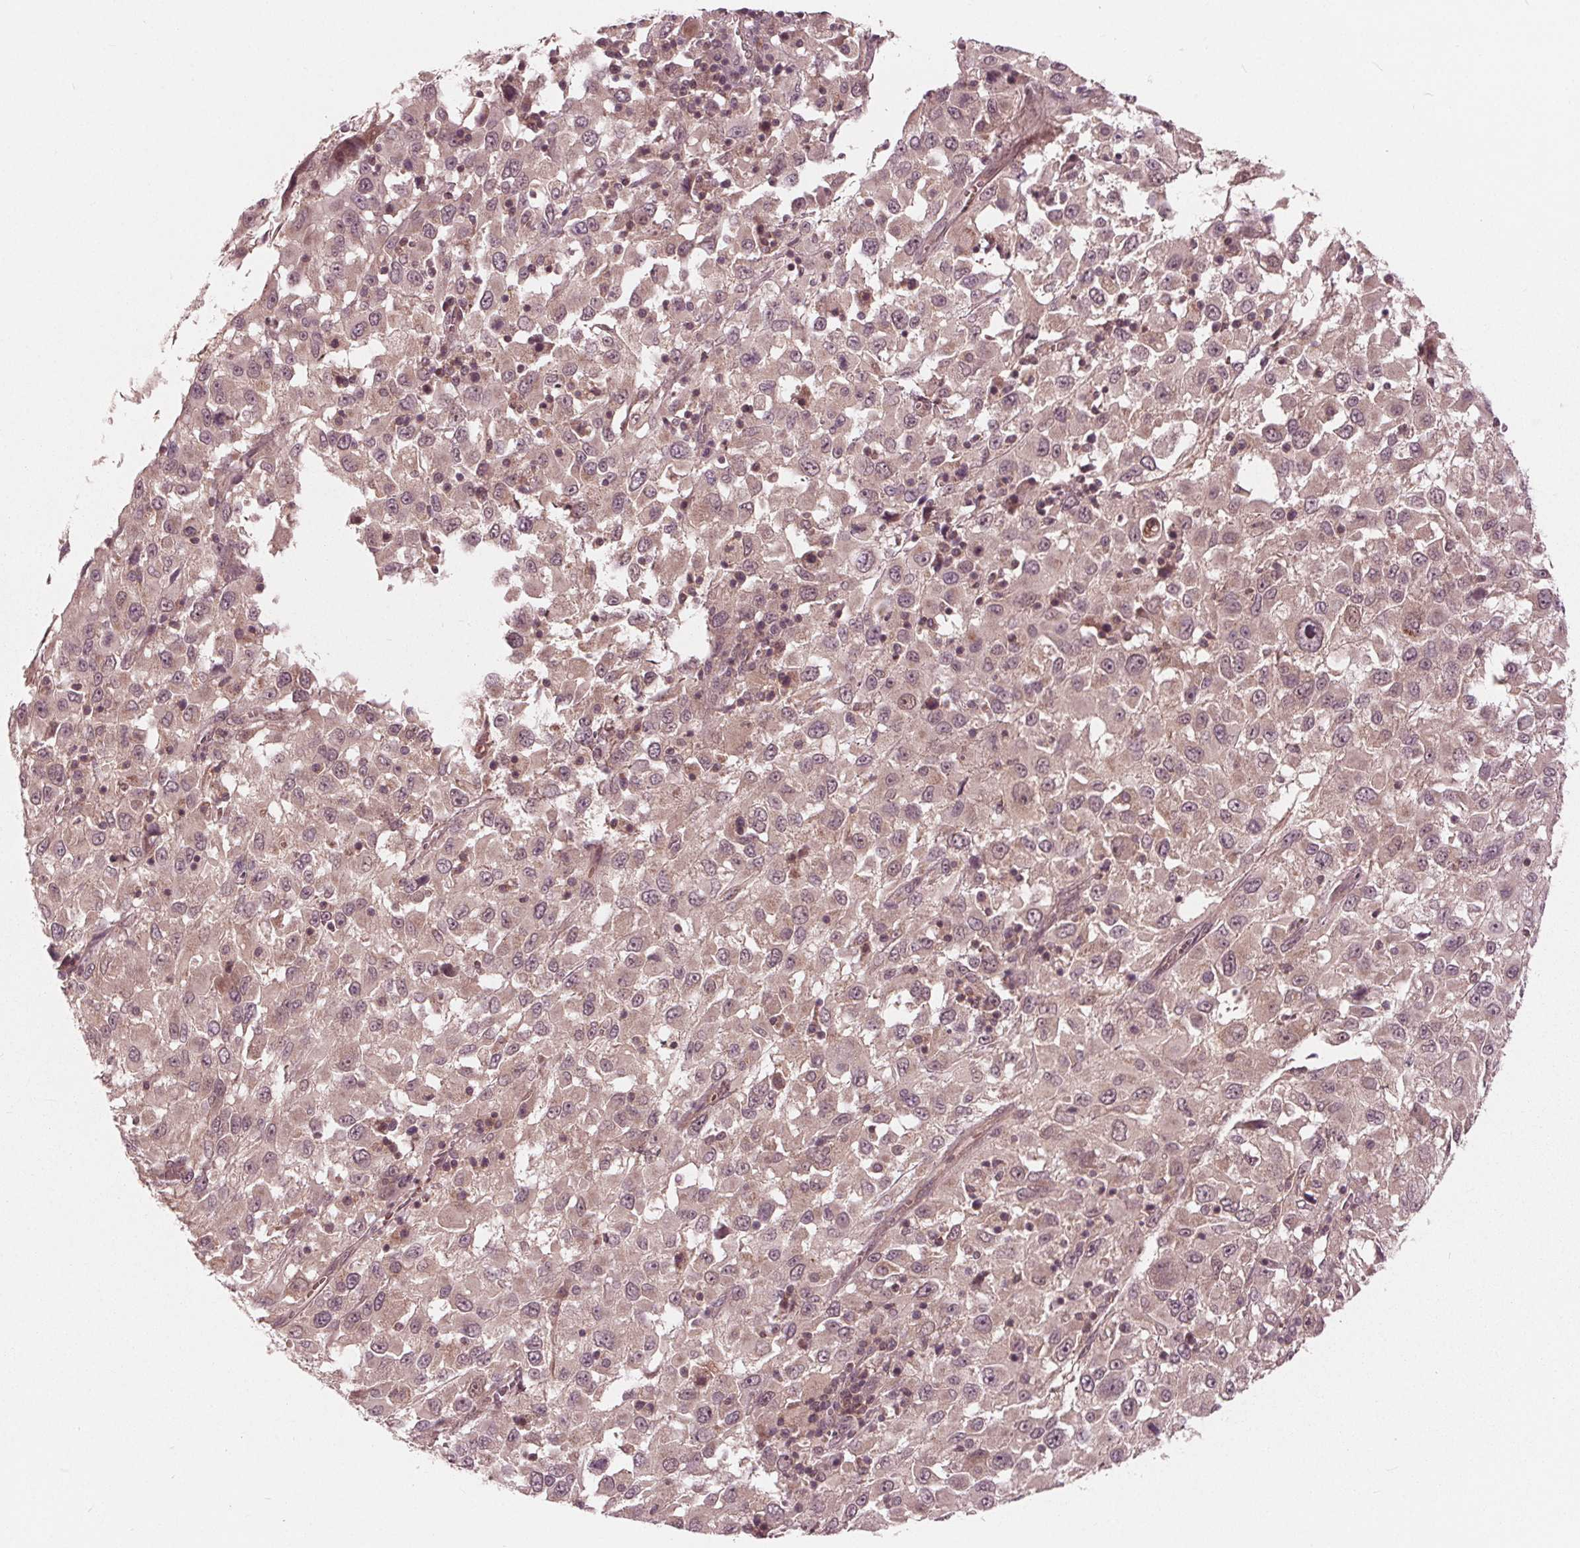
{"staining": {"intensity": "weak", "quantity": "<25%", "location": "cytoplasmic/membranous"}, "tissue": "melanoma", "cell_type": "Tumor cells", "image_type": "cancer", "snomed": [{"axis": "morphology", "description": "Malignant melanoma, Metastatic site"}, {"axis": "topography", "description": "Soft tissue"}], "caption": "This is a micrograph of immunohistochemistry staining of melanoma, which shows no staining in tumor cells.", "gene": "UBALD1", "patient": {"sex": "male", "age": 50}}